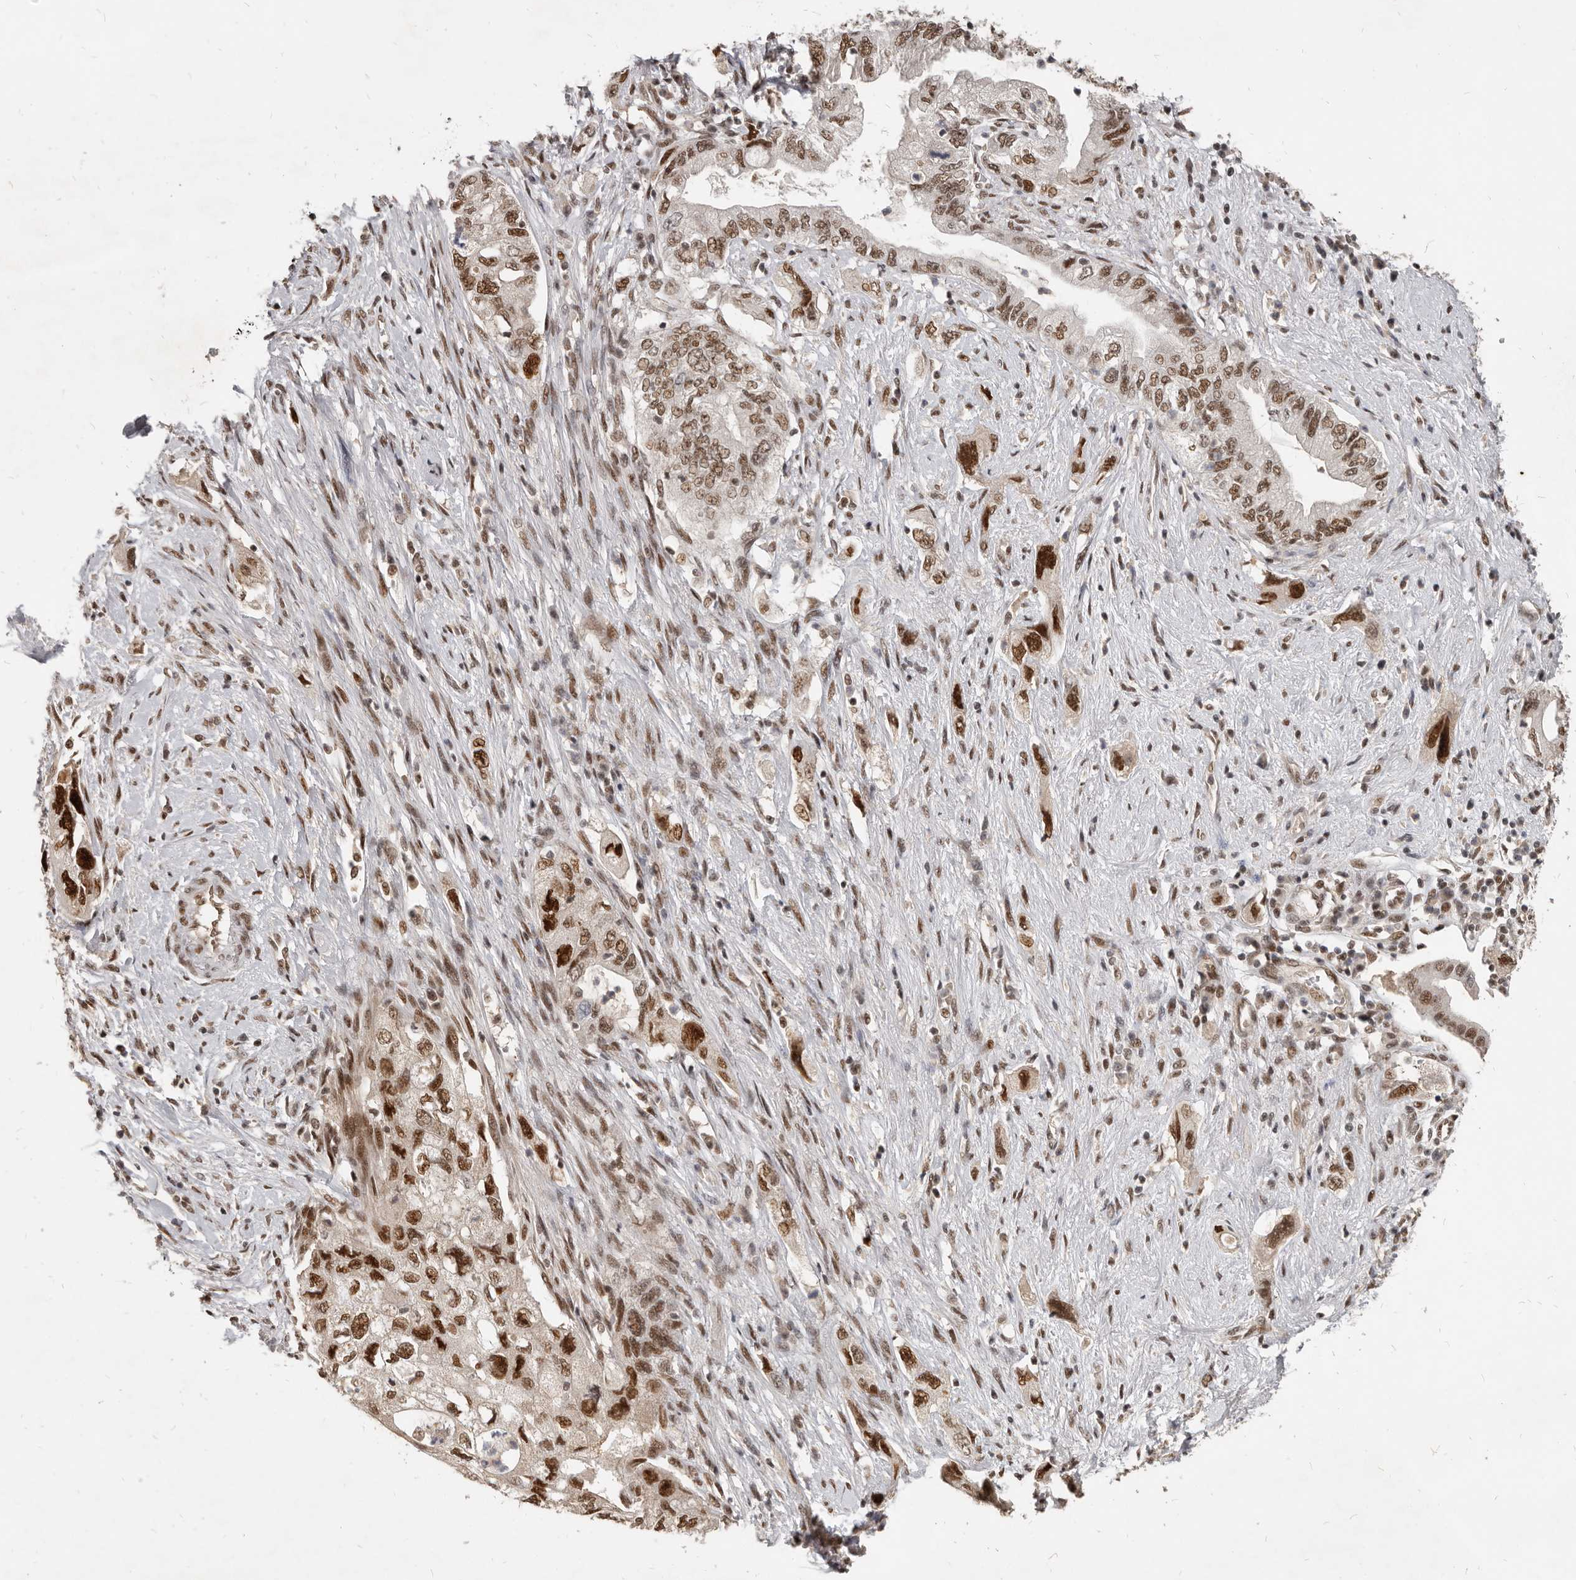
{"staining": {"intensity": "strong", "quantity": ">75%", "location": "nuclear"}, "tissue": "pancreatic cancer", "cell_type": "Tumor cells", "image_type": "cancer", "snomed": [{"axis": "morphology", "description": "Adenocarcinoma, NOS"}, {"axis": "topography", "description": "Pancreas"}], "caption": "Human pancreatic cancer (adenocarcinoma) stained for a protein (brown) displays strong nuclear positive positivity in about >75% of tumor cells.", "gene": "ATF5", "patient": {"sex": "female", "age": 73}}